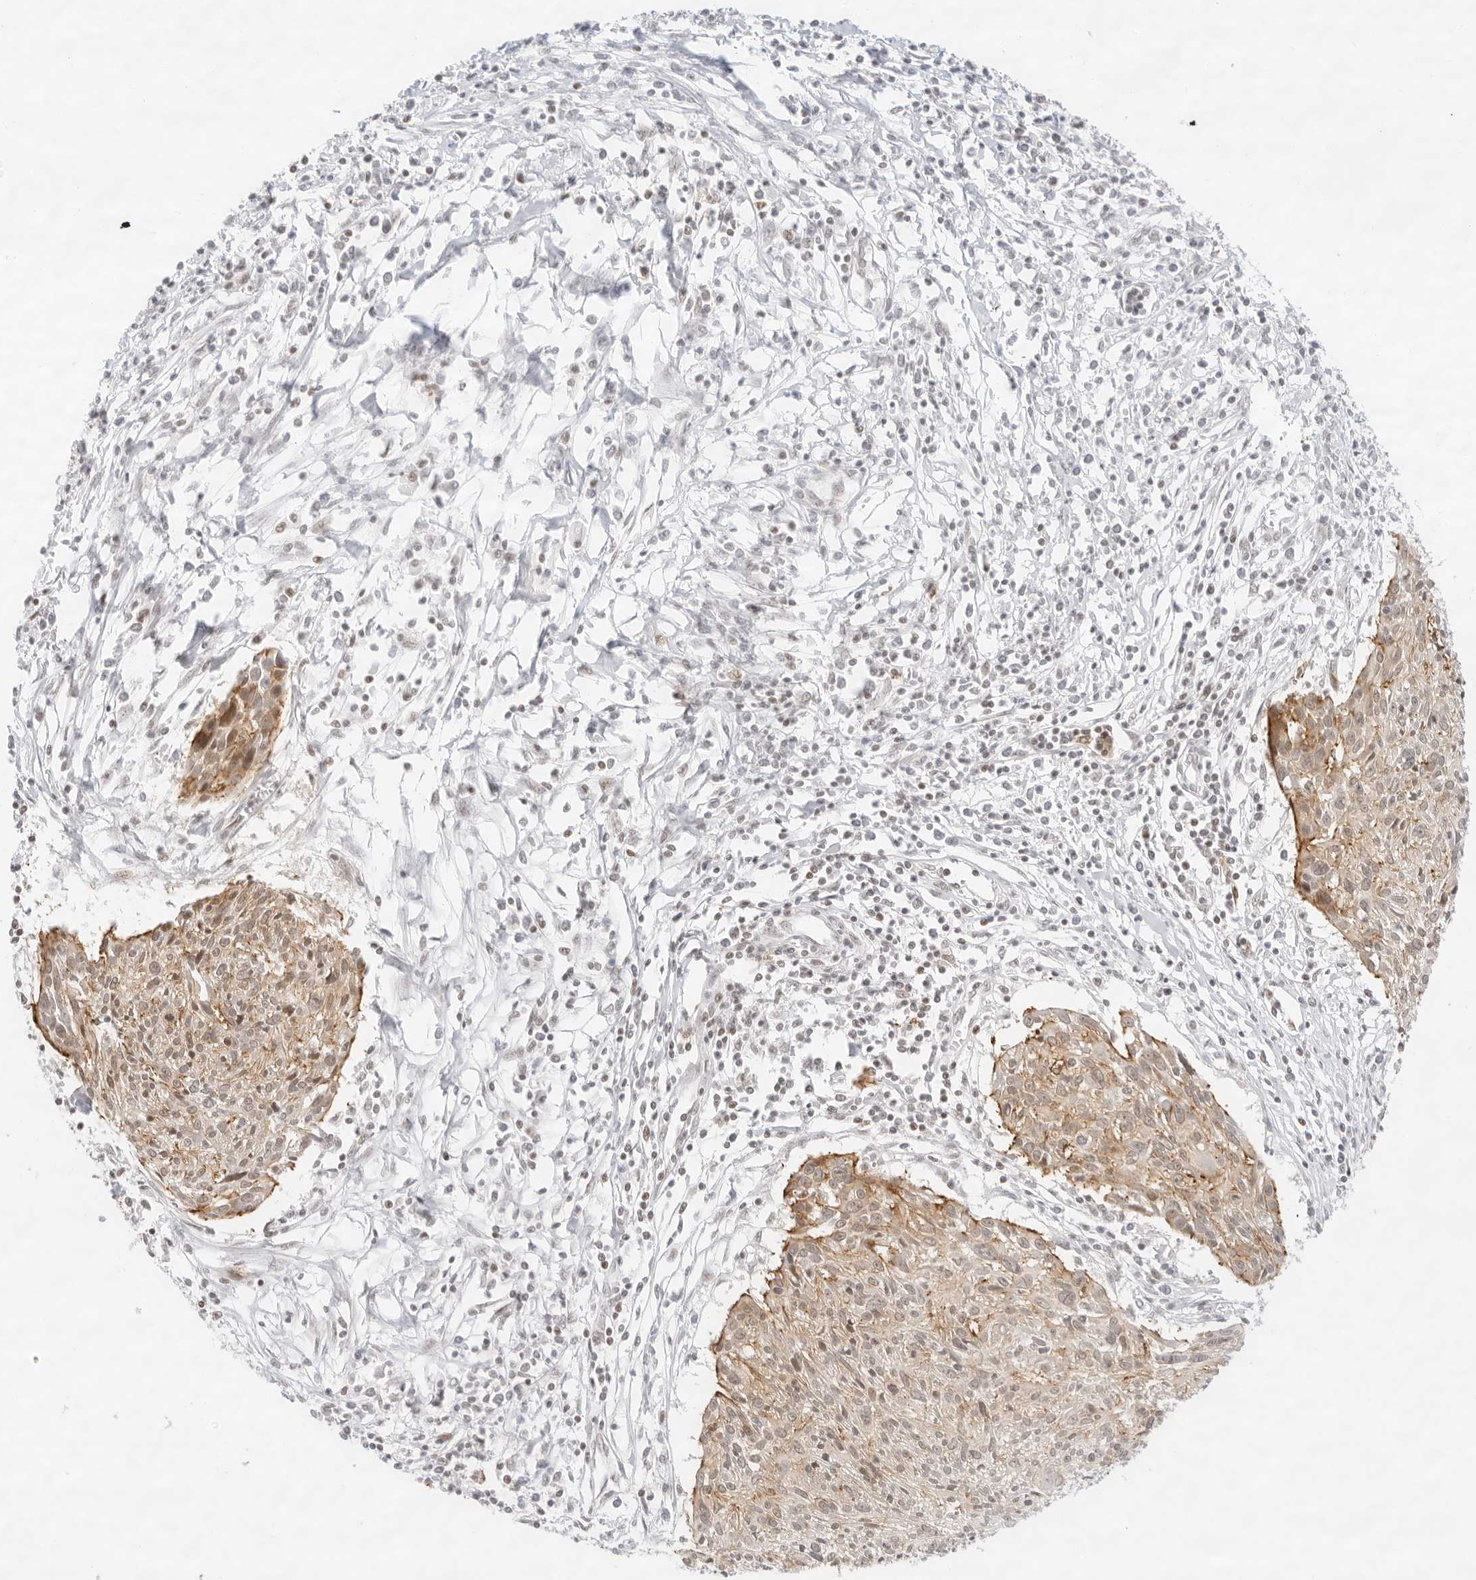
{"staining": {"intensity": "moderate", "quantity": ">75%", "location": "cytoplasmic/membranous,nuclear"}, "tissue": "cervical cancer", "cell_type": "Tumor cells", "image_type": "cancer", "snomed": [{"axis": "morphology", "description": "Squamous cell carcinoma, NOS"}, {"axis": "topography", "description": "Cervix"}], "caption": "Immunohistochemistry (IHC) histopathology image of cervical squamous cell carcinoma stained for a protein (brown), which reveals medium levels of moderate cytoplasmic/membranous and nuclear positivity in about >75% of tumor cells.", "gene": "GNAS", "patient": {"sex": "female", "age": 51}}